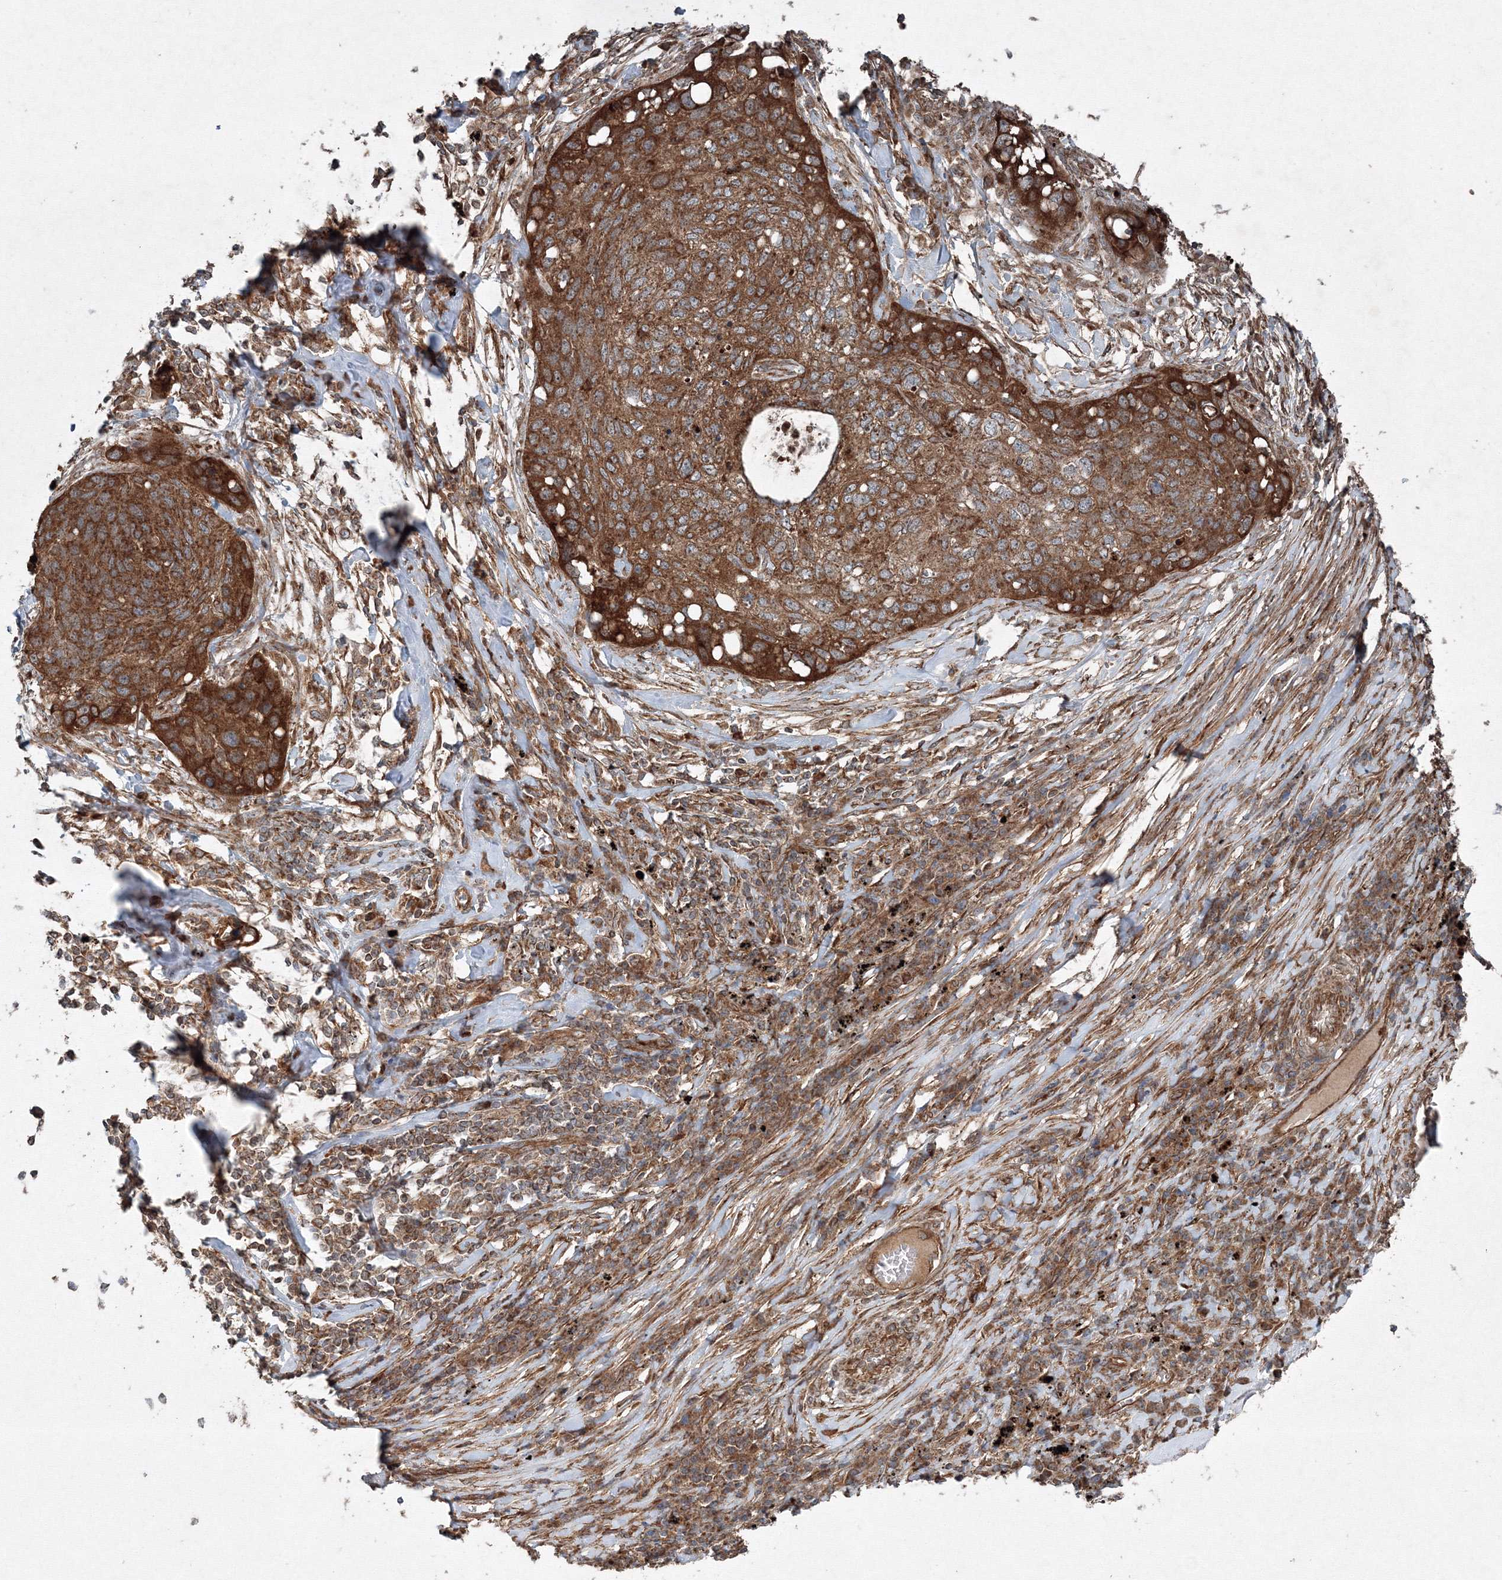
{"staining": {"intensity": "strong", "quantity": ">75%", "location": "cytoplasmic/membranous"}, "tissue": "lung cancer", "cell_type": "Tumor cells", "image_type": "cancer", "snomed": [{"axis": "morphology", "description": "Squamous cell carcinoma, NOS"}, {"axis": "topography", "description": "Lung"}], "caption": "Protein expression analysis of human squamous cell carcinoma (lung) reveals strong cytoplasmic/membranous expression in about >75% of tumor cells.", "gene": "COPS7B", "patient": {"sex": "female", "age": 63}}